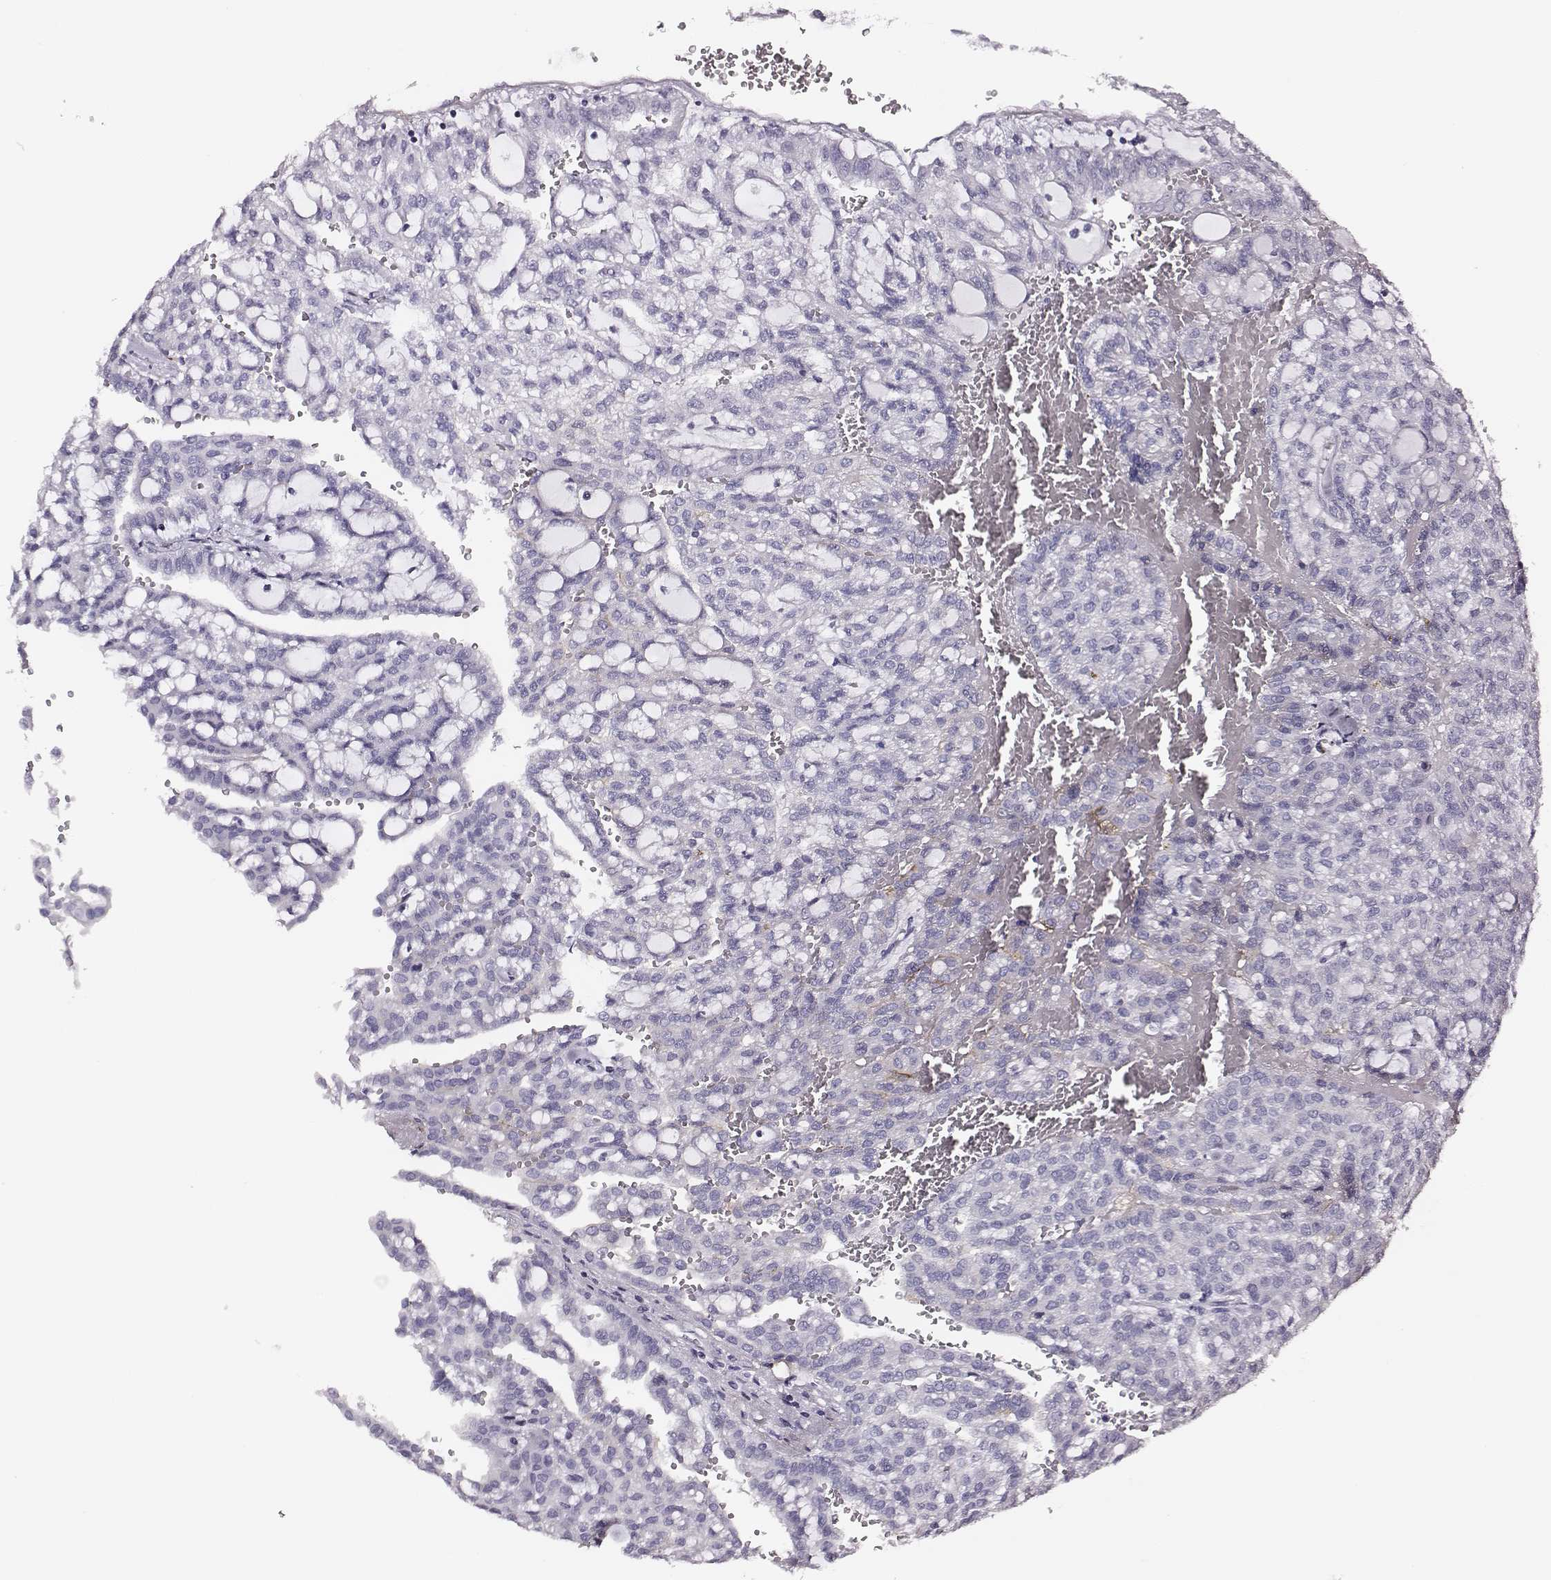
{"staining": {"intensity": "negative", "quantity": "none", "location": "none"}, "tissue": "renal cancer", "cell_type": "Tumor cells", "image_type": "cancer", "snomed": [{"axis": "morphology", "description": "Adenocarcinoma, NOS"}, {"axis": "topography", "description": "Kidney"}], "caption": "This is an IHC histopathology image of human adenocarcinoma (renal). There is no staining in tumor cells.", "gene": "DPEP1", "patient": {"sex": "male", "age": 63}}